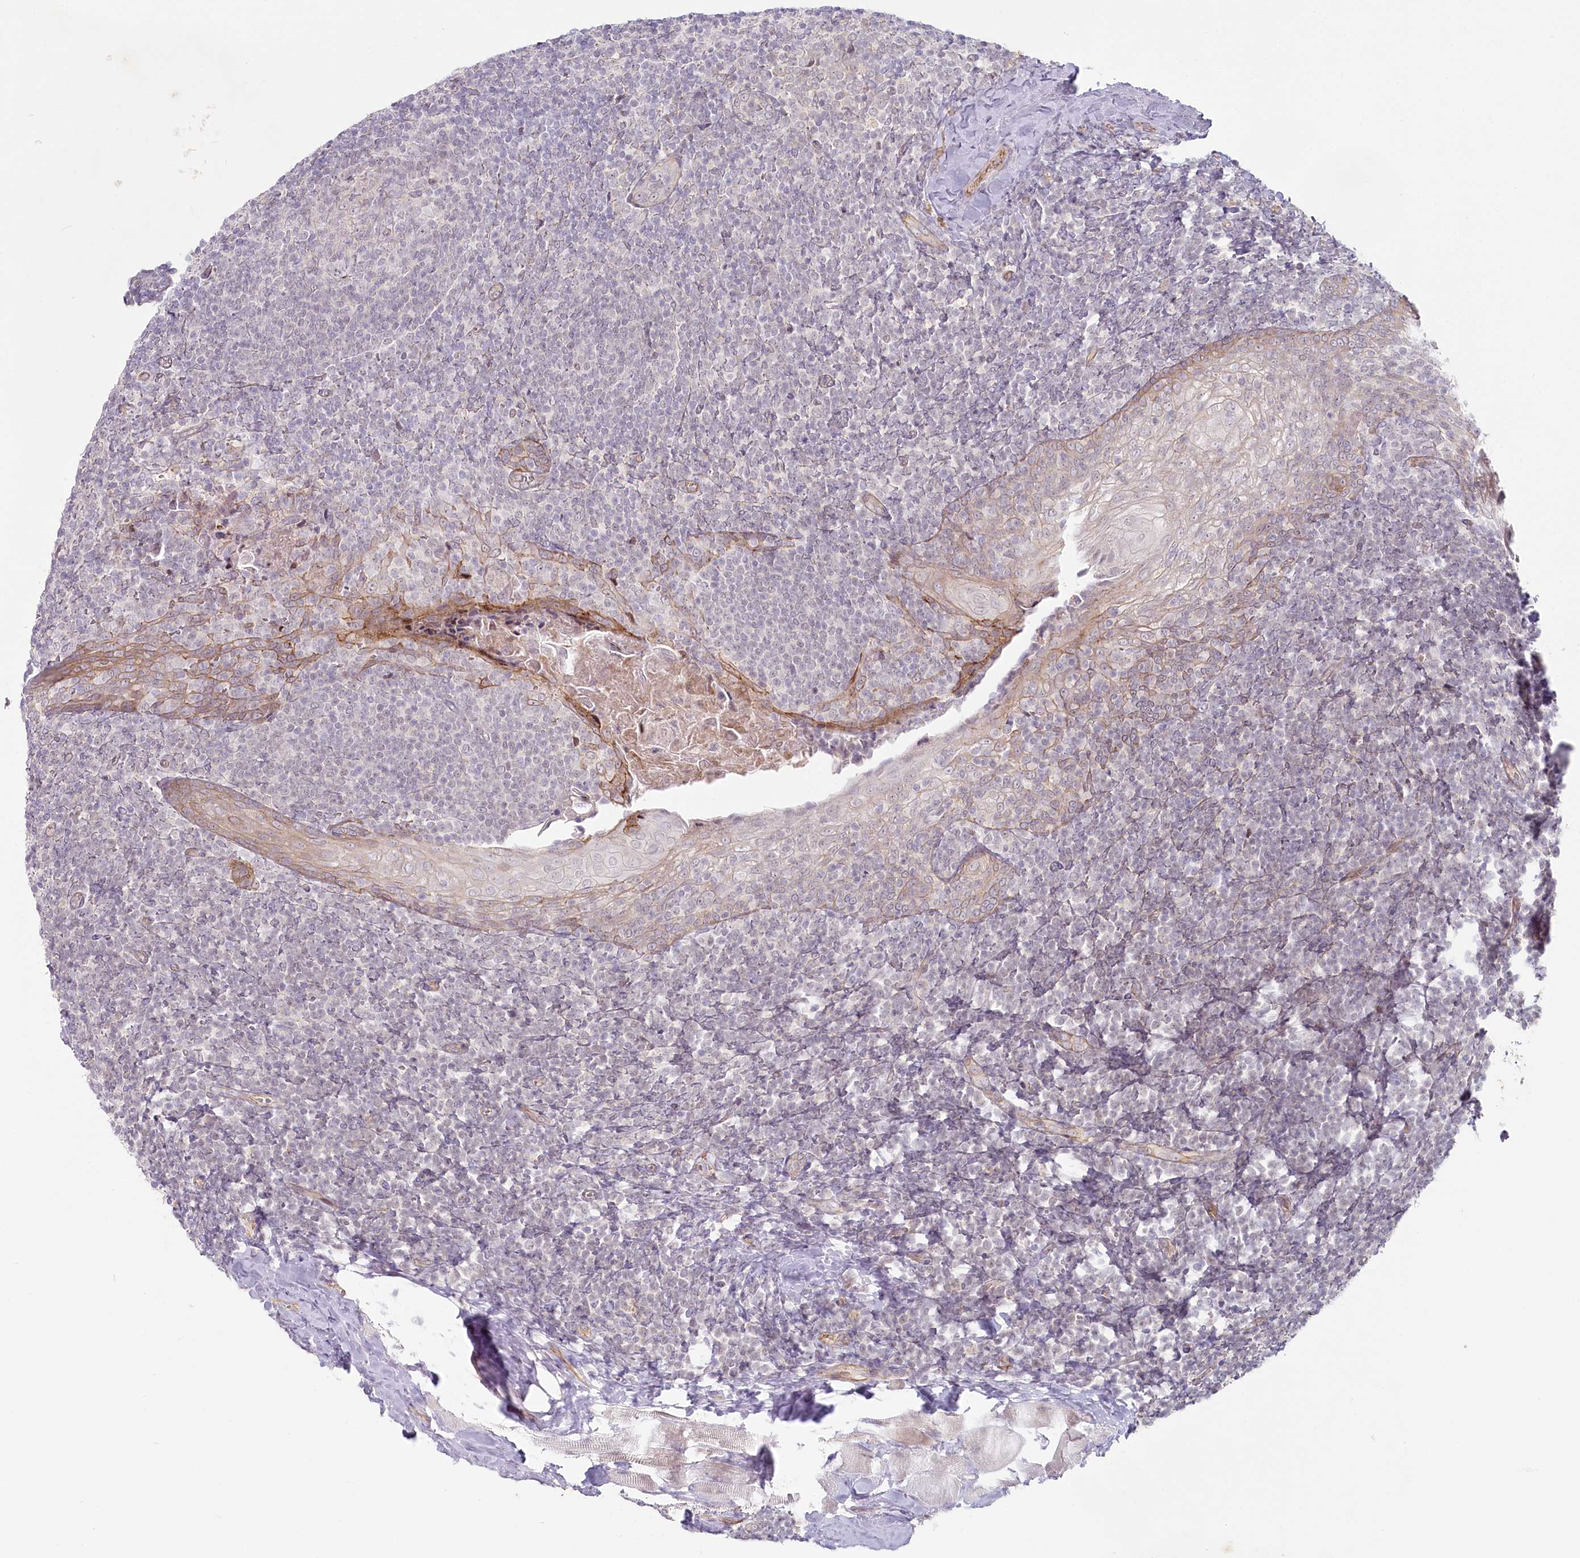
{"staining": {"intensity": "negative", "quantity": "none", "location": "none"}, "tissue": "tonsil", "cell_type": "Germinal center cells", "image_type": "normal", "snomed": [{"axis": "morphology", "description": "Normal tissue, NOS"}, {"axis": "topography", "description": "Tonsil"}], "caption": "DAB (3,3'-diaminobenzidine) immunohistochemical staining of unremarkable tonsil demonstrates no significant positivity in germinal center cells. (Immunohistochemistry, brightfield microscopy, high magnification).", "gene": "ABHD8", "patient": {"sex": "male", "age": 37}}